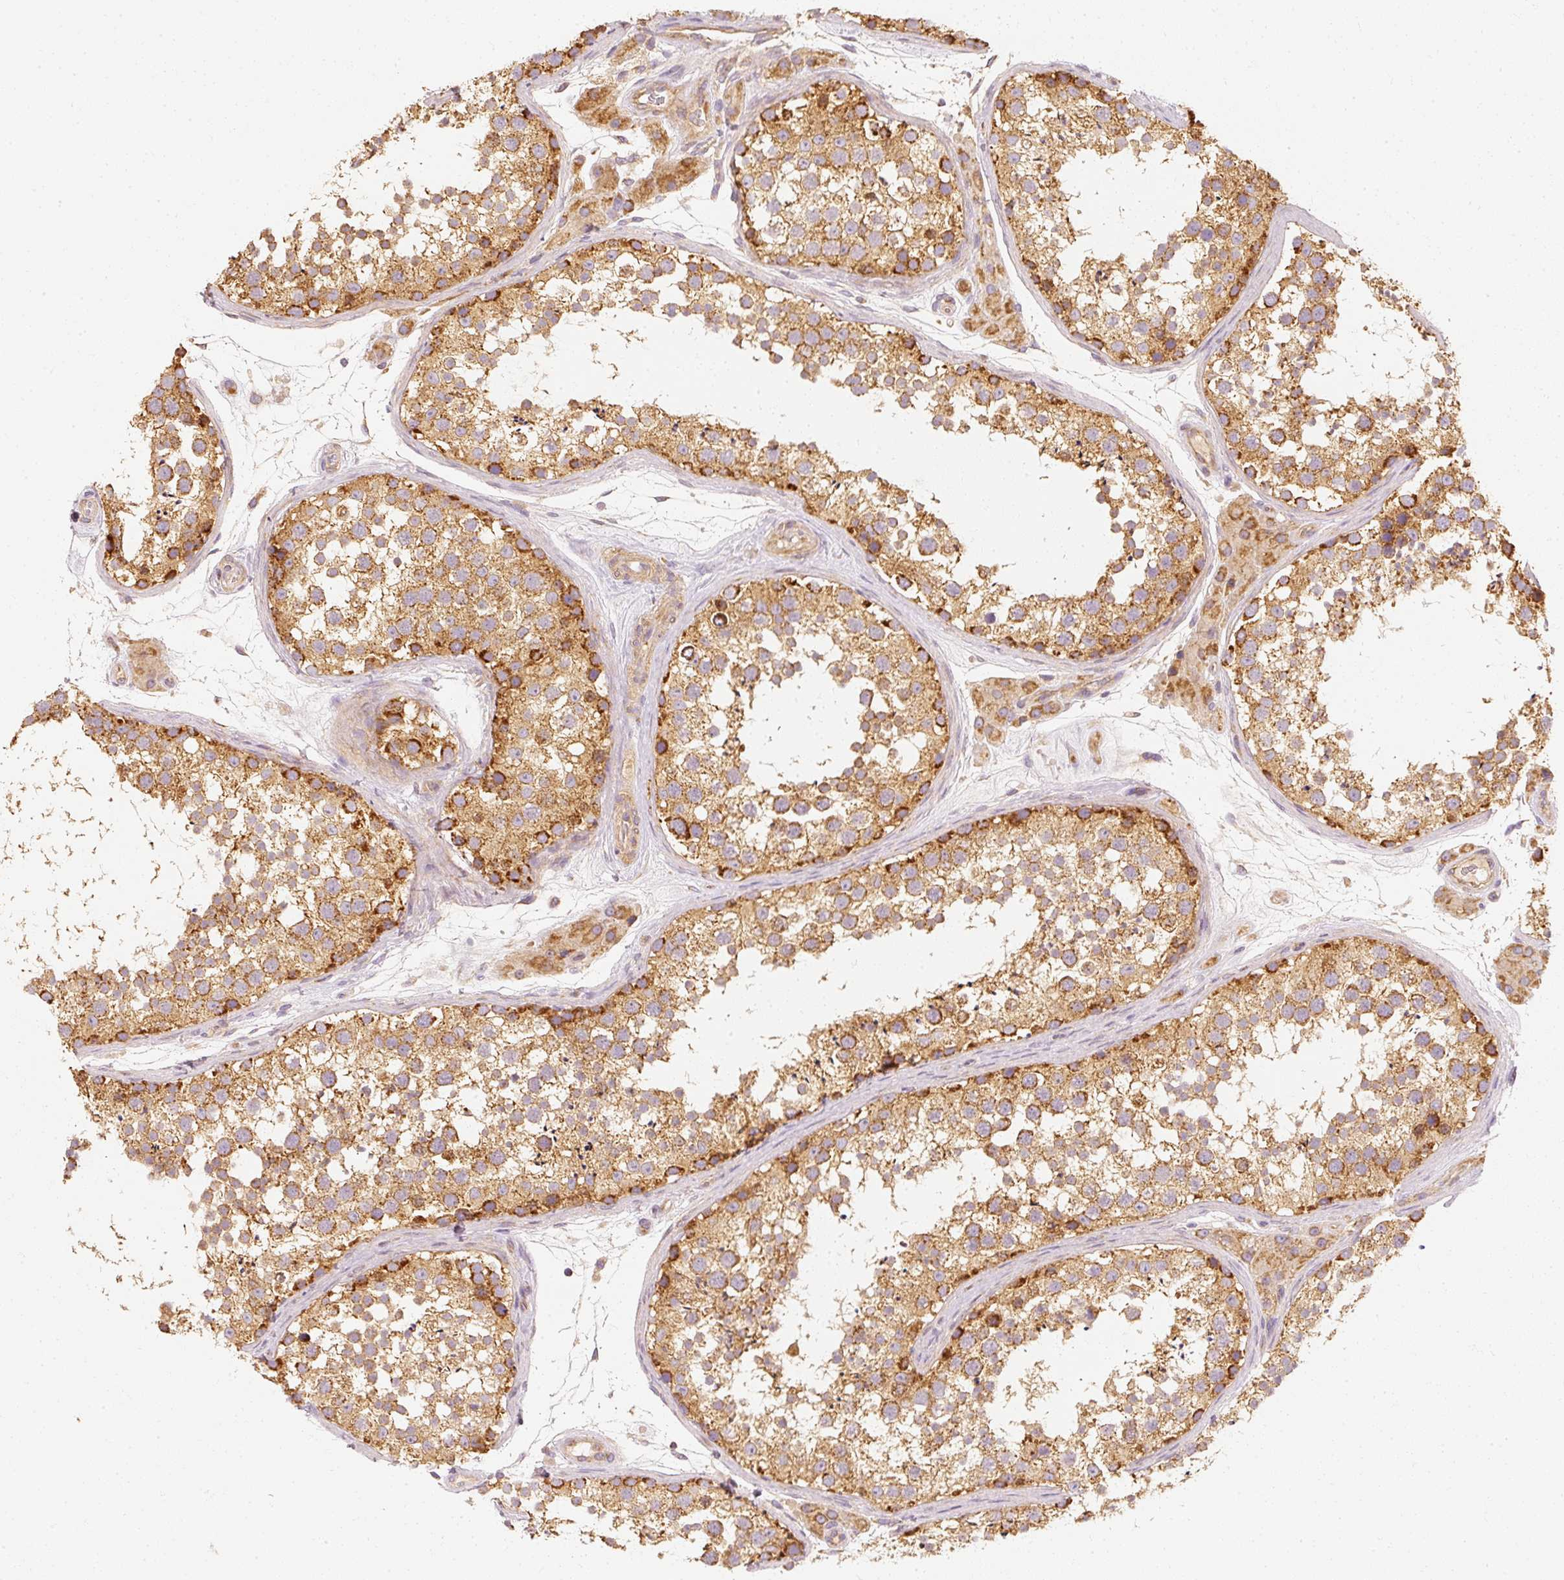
{"staining": {"intensity": "moderate", "quantity": ">75%", "location": "cytoplasmic/membranous"}, "tissue": "testis", "cell_type": "Cells in seminiferous ducts", "image_type": "normal", "snomed": [{"axis": "morphology", "description": "Normal tissue, NOS"}, {"axis": "topography", "description": "Testis"}], "caption": "Moderate cytoplasmic/membranous protein staining is appreciated in approximately >75% of cells in seminiferous ducts in testis.", "gene": "TOMM40", "patient": {"sex": "male", "age": 41}}